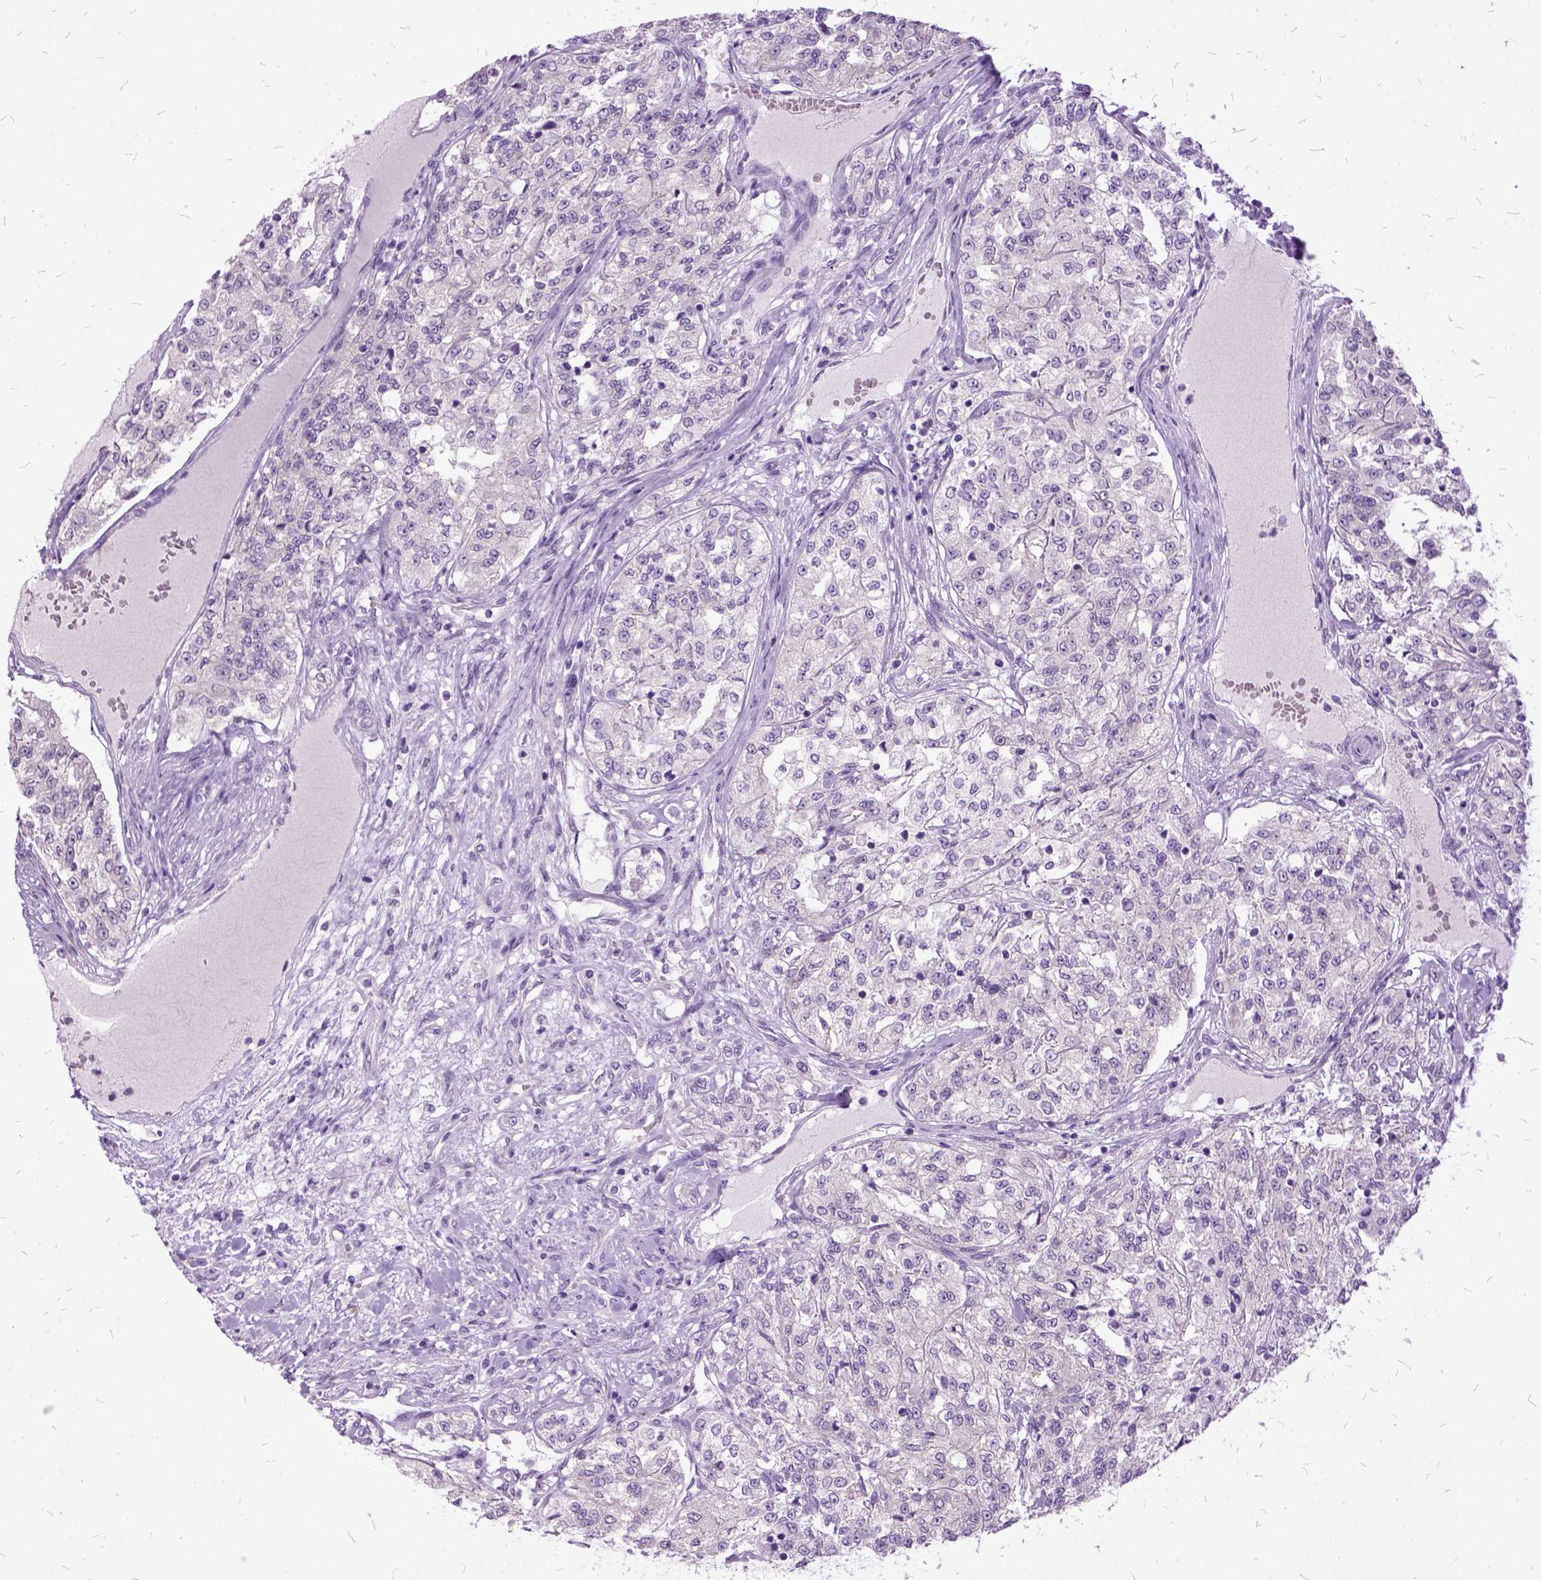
{"staining": {"intensity": "negative", "quantity": "none", "location": "none"}, "tissue": "renal cancer", "cell_type": "Tumor cells", "image_type": "cancer", "snomed": [{"axis": "morphology", "description": "Adenocarcinoma, NOS"}, {"axis": "topography", "description": "Kidney"}], "caption": "Protein analysis of renal cancer (adenocarcinoma) displays no significant positivity in tumor cells. (Stains: DAB (3,3'-diaminobenzidine) IHC with hematoxylin counter stain, Microscopy: brightfield microscopy at high magnification).", "gene": "MME", "patient": {"sex": "female", "age": 63}}